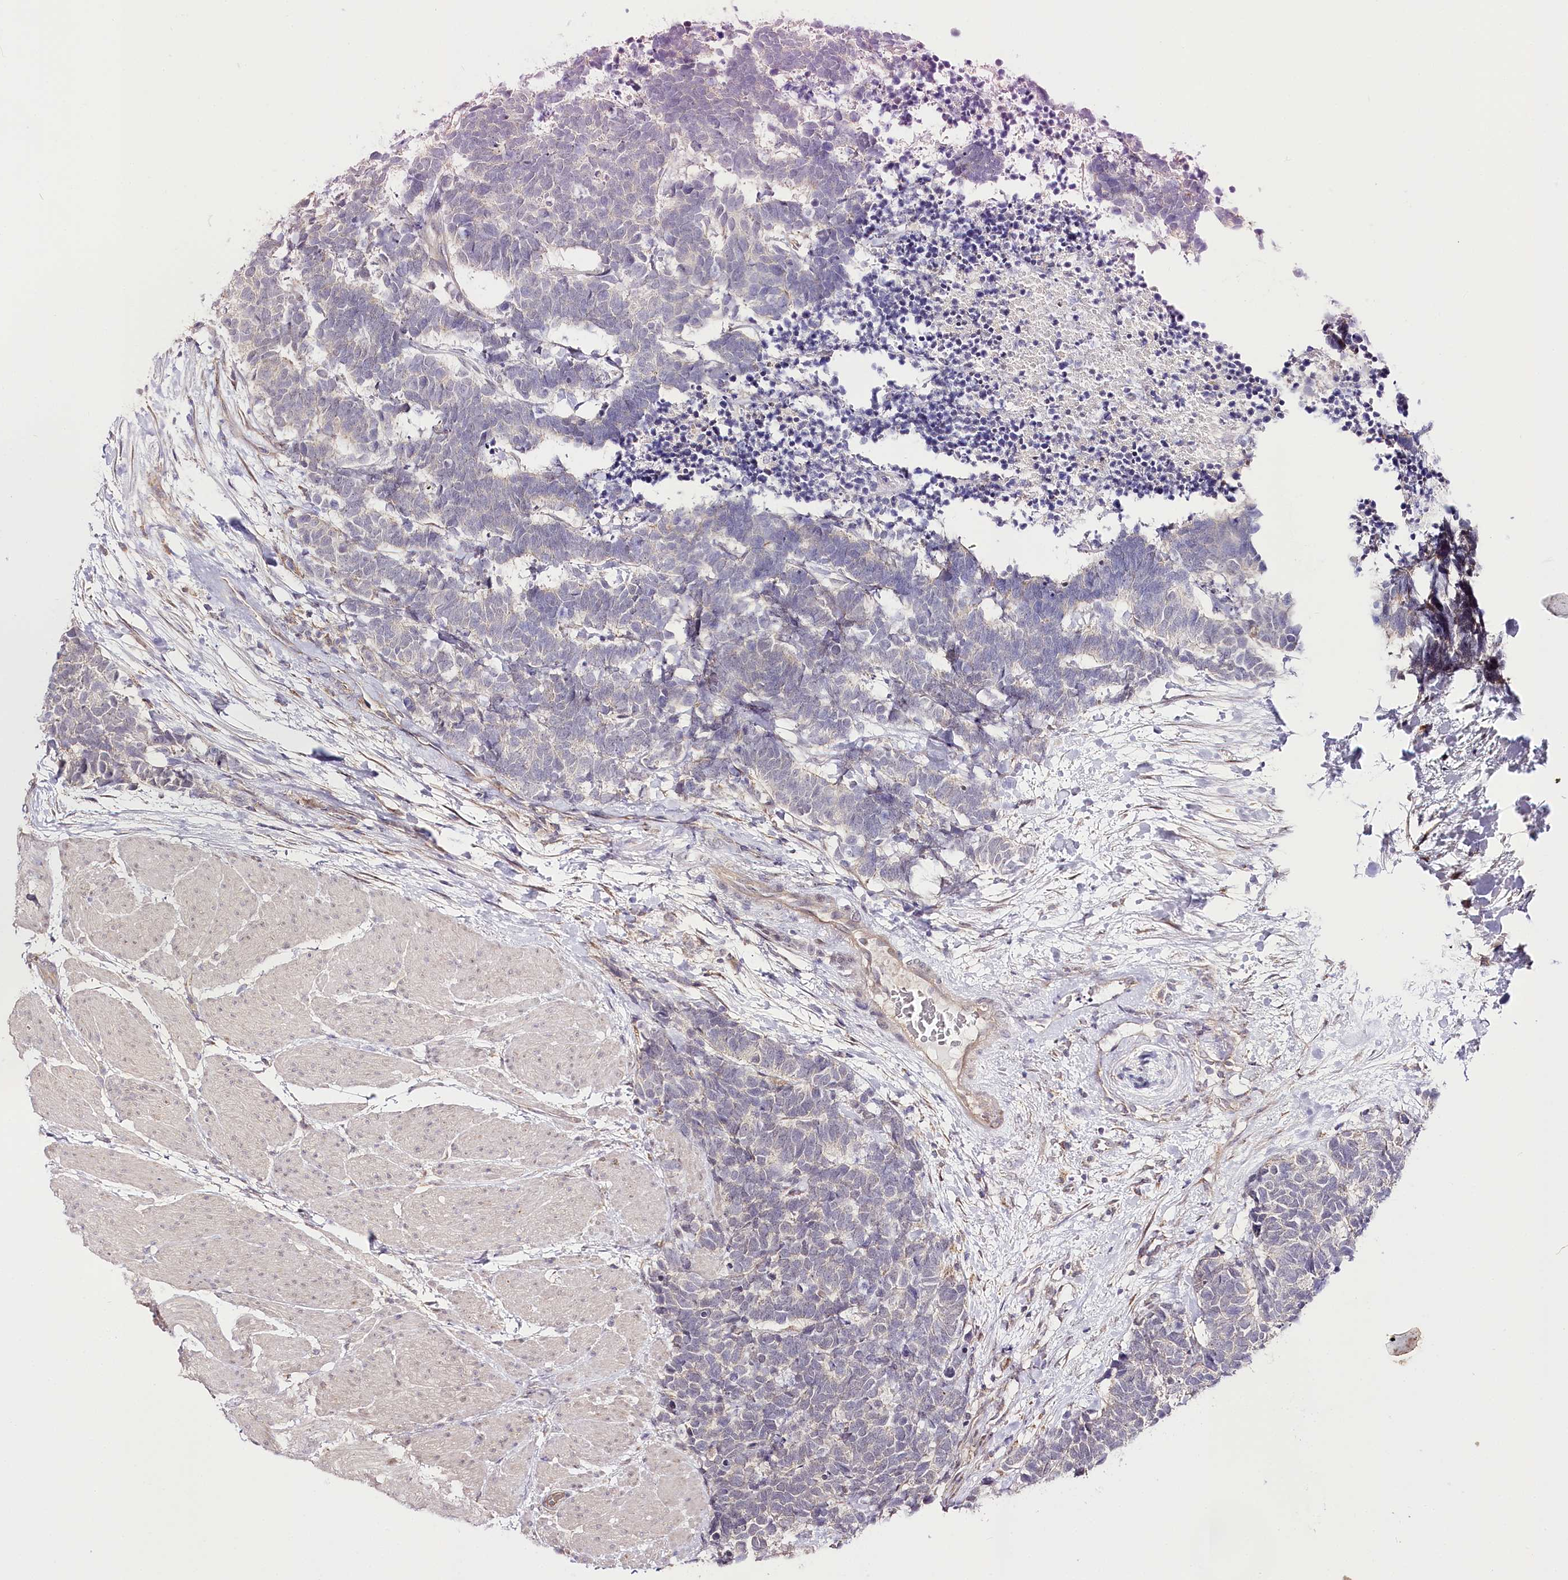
{"staining": {"intensity": "negative", "quantity": "none", "location": "none"}, "tissue": "carcinoid", "cell_type": "Tumor cells", "image_type": "cancer", "snomed": [{"axis": "morphology", "description": "Carcinoma, NOS"}, {"axis": "morphology", "description": "Carcinoid, malignant, NOS"}, {"axis": "topography", "description": "Urinary bladder"}], "caption": "A micrograph of carcinoid (malignant) stained for a protein shows no brown staining in tumor cells.", "gene": "ZNF226", "patient": {"sex": "male", "age": 57}}